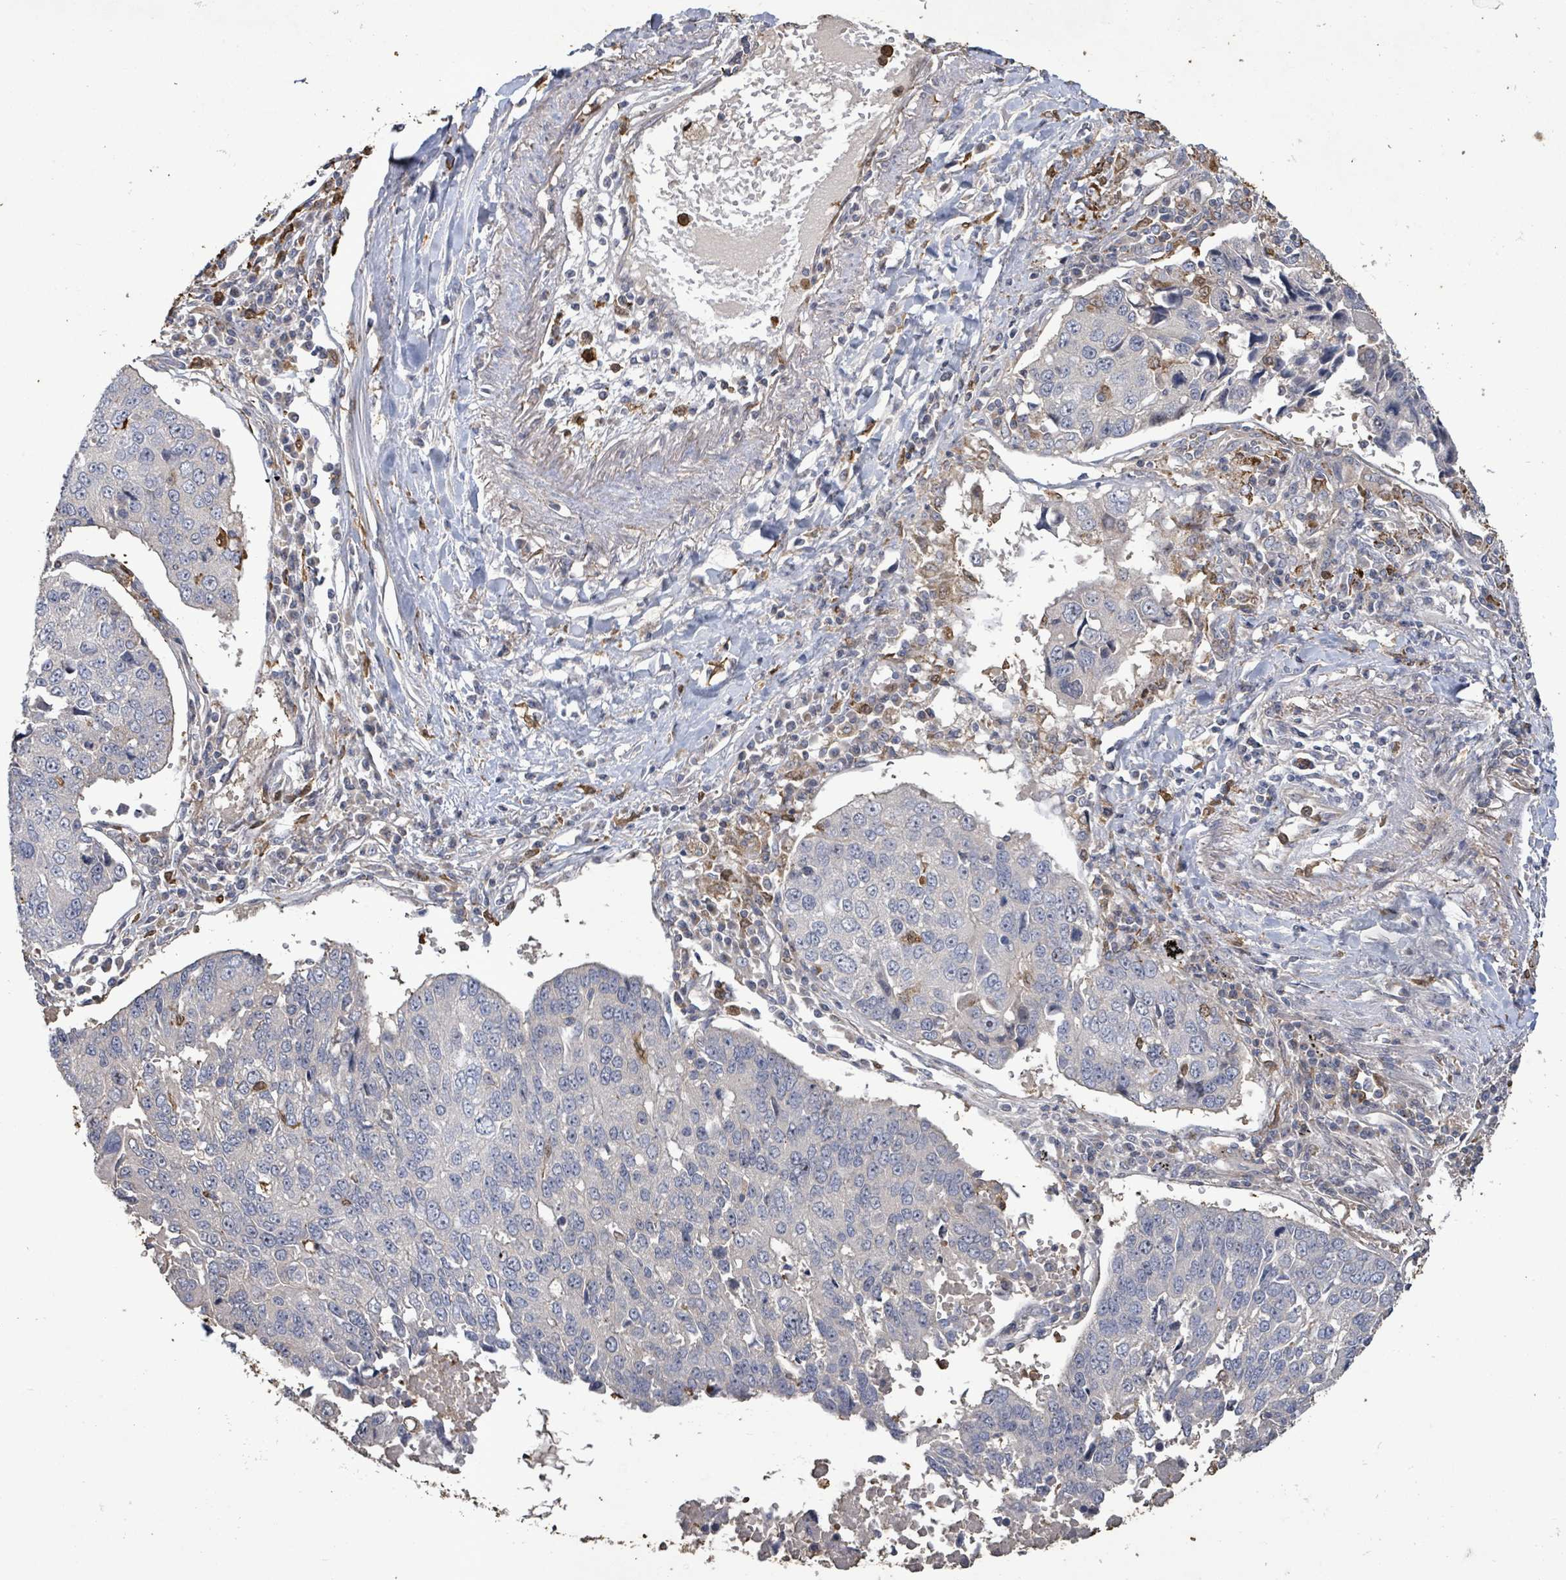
{"staining": {"intensity": "negative", "quantity": "none", "location": "none"}, "tissue": "lung cancer", "cell_type": "Tumor cells", "image_type": "cancer", "snomed": [{"axis": "morphology", "description": "Squamous cell carcinoma, NOS"}, {"axis": "topography", "description": "Lung"}], "caption": "High magnification brightfield microscopy of squamous cell carcinoma (lung) stained with DAB (brown) and counterstained with hematoxylin (blue): tumor cells show no significant expression.", "gene": "FAM210A", "patient": {"sex": "female", "age": 66}}